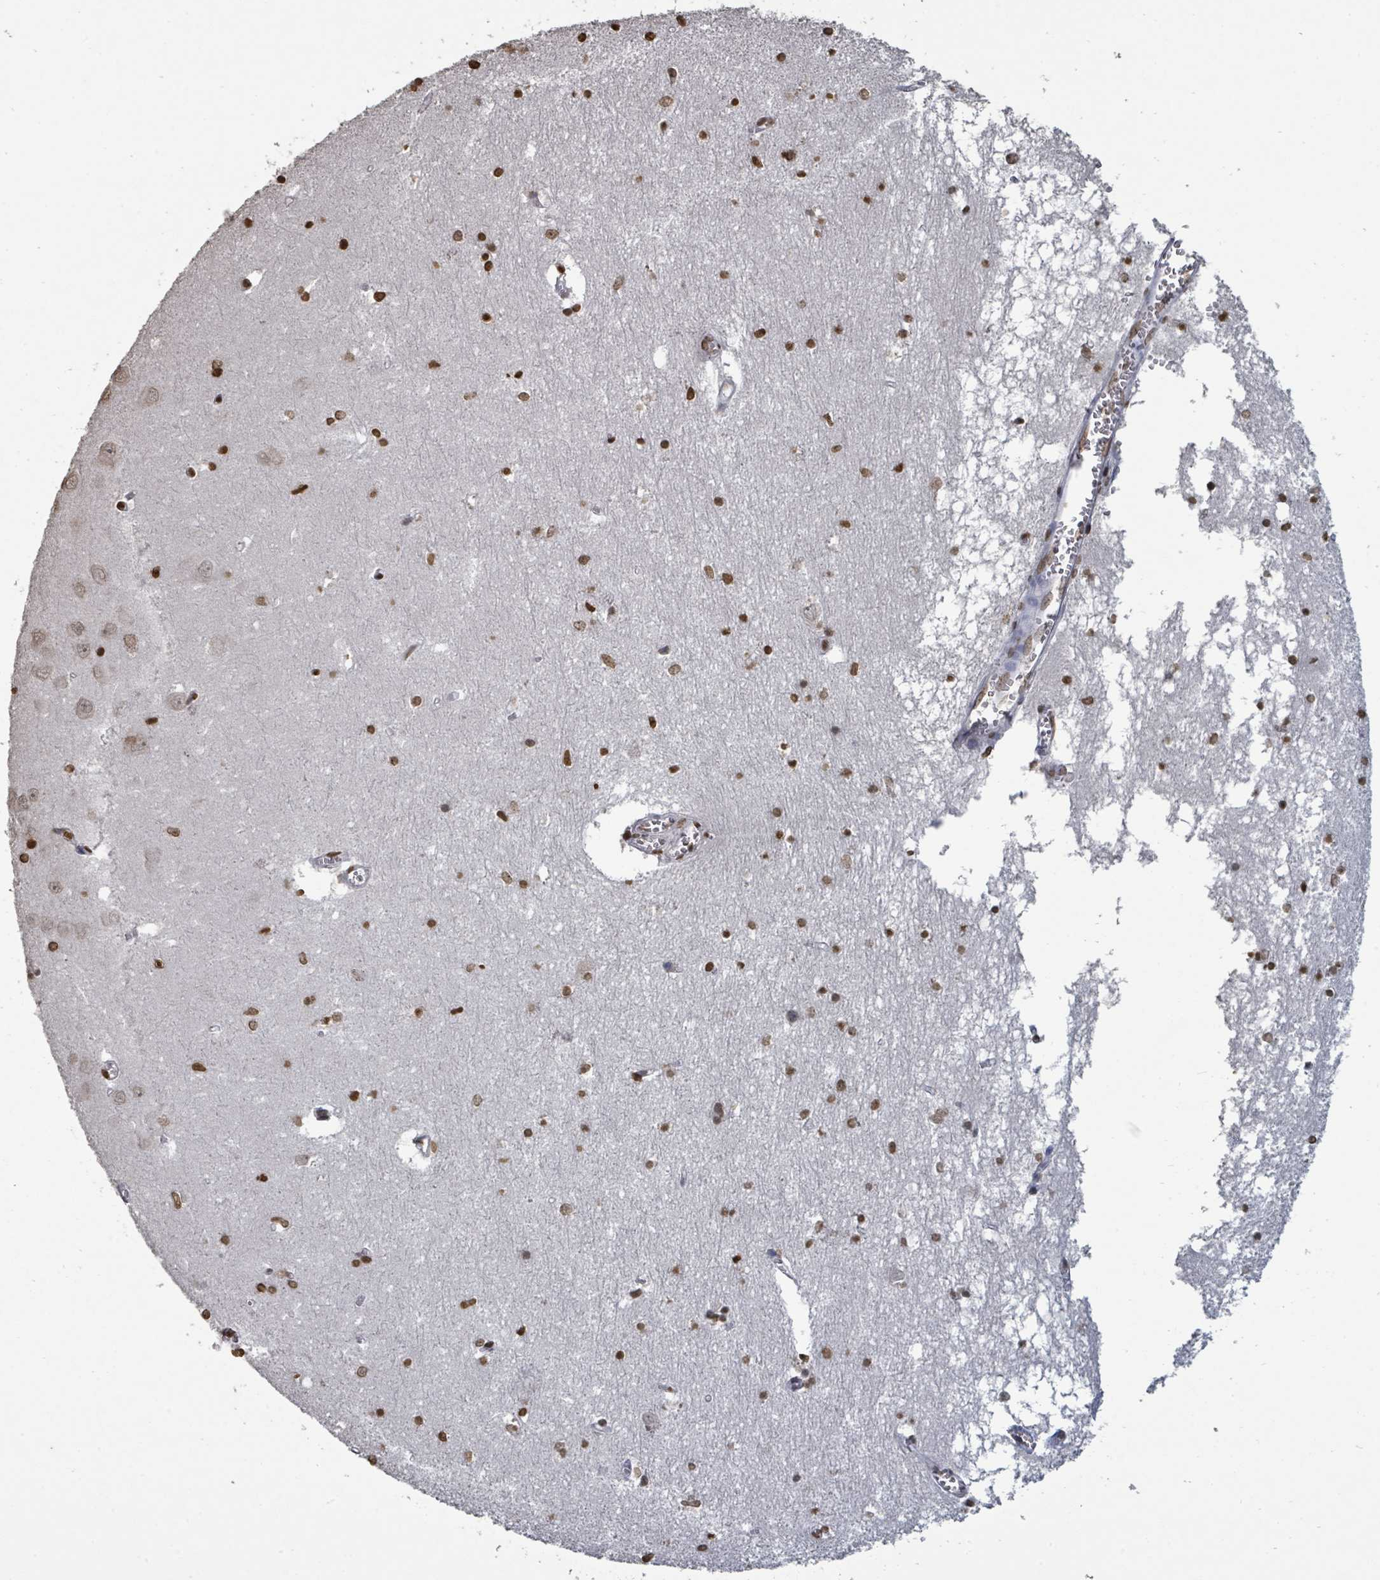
{"staining": {"intensity": "strong", "quantity": ">75%", "location": "nuclear"}, "tissue": "hippocampus", "cell_type": "Glial cells", "image_type": "normal", "snomed": [{"axis": "morphology", "description": "Normal tissue, NOS"}, {"axis": "topography", "description": "Hippocampus"}], "caption": "This photomicrograph shows IHC staining of benign human hippocampus, with high strong nuclear expression in about >75% of glial cells.", "gene": "MRPS12", "patient": {"sex": "male", "age": 70}}